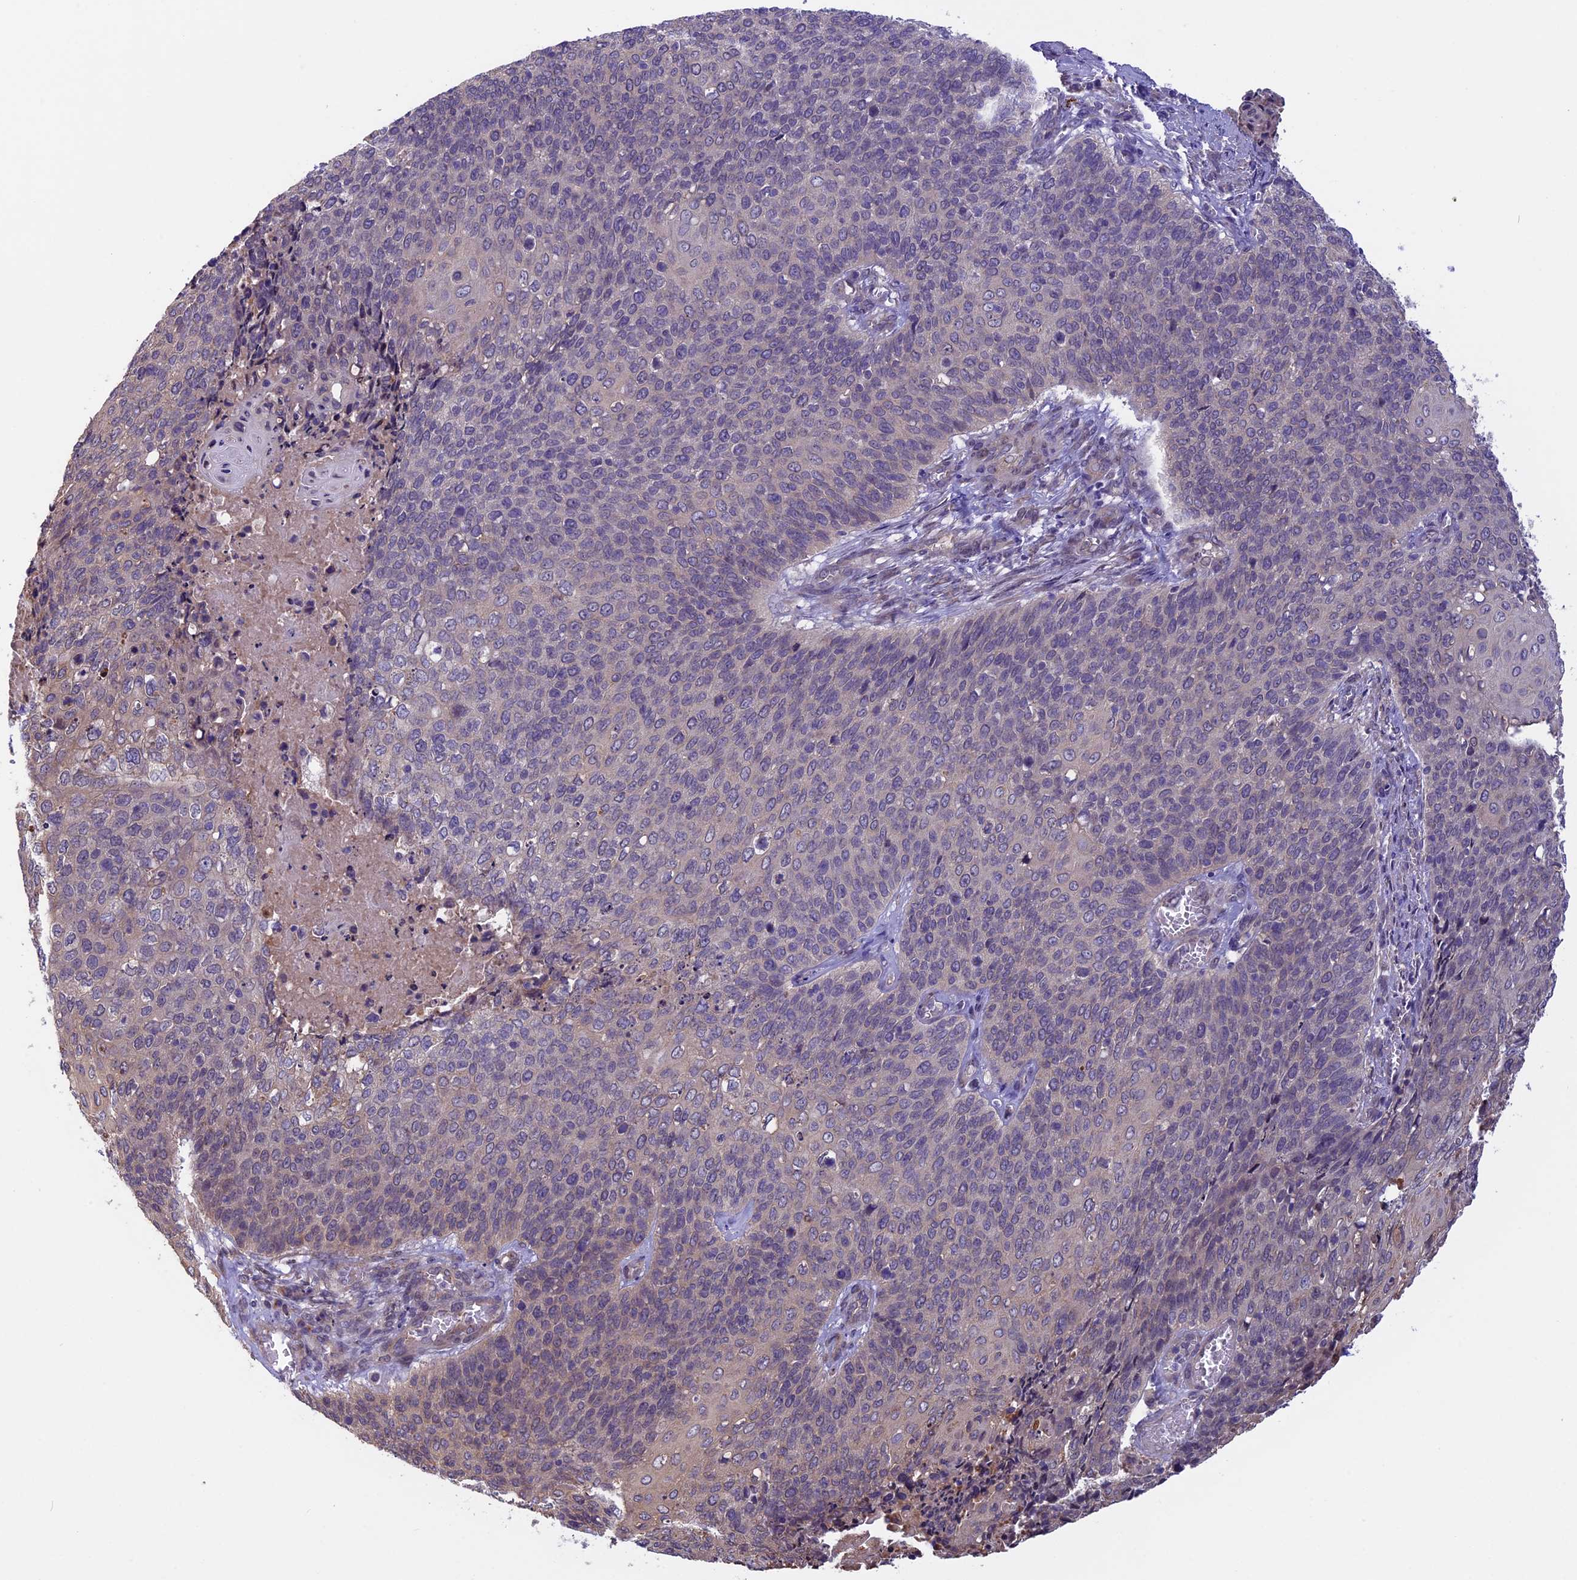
{"staining": {"intensity": "negative", "quantity": "none", "location": "none"}, "tissue": "cervical cancer", "cell_type": "Tumor cells", "image_type": "cancer", "snomed": [{"axis": "morphology", "description": "Squamous cell carcinoma, NOS"}, {"axis": "topography", "description": "Cervix"}], "caption": "An IHC micrograph of cervical squamous cell carcinoma is shown. There is no staining in tumor cells of cervical squamous cell carcinoma.", "gene": "CCDC9B", "patient": {"sex": "female", "age": 39}}